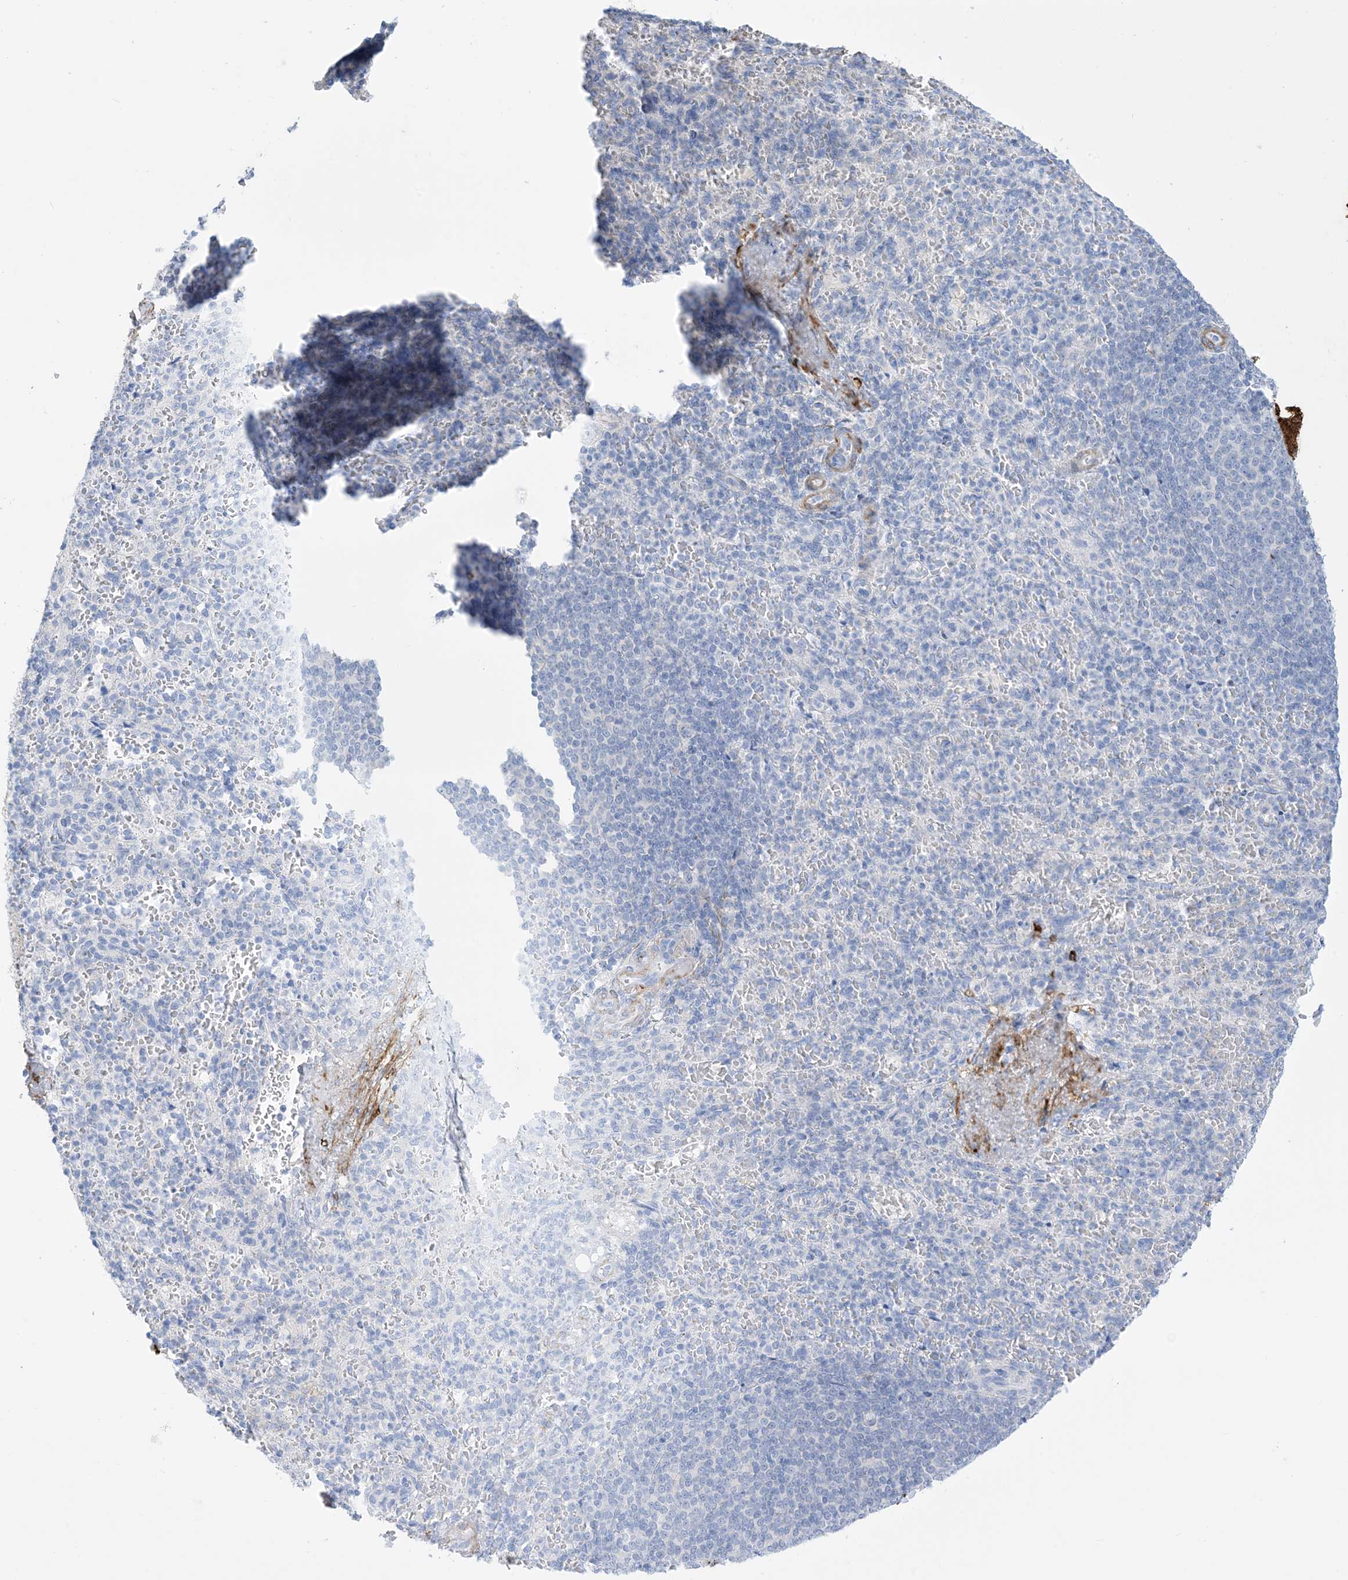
{"staining": {"intensity": "negative", "quantity": "none", "location": "none"}, "tissue": "spleen", "cell_type": "Cells in red pulp", "image_type": "normal", "snomed": [{"axis": "morphology", "description": "Normal tissue, NOS"}, {"axis": "topography", "description": "Spleen"}], "caption": "DAB (3,3'-diaminobenzidine) immunohistochemical staining of unremarkable human spleen reveals no significant staining in cells in red pulp. The staining was performed using DAB to visualize the protein expression in brown, while the nuclei were stained in blue with hematoxylin (Magnification: 20x).", "gene": "MARS2", "patient": {"sex": "female", "age": 74}}